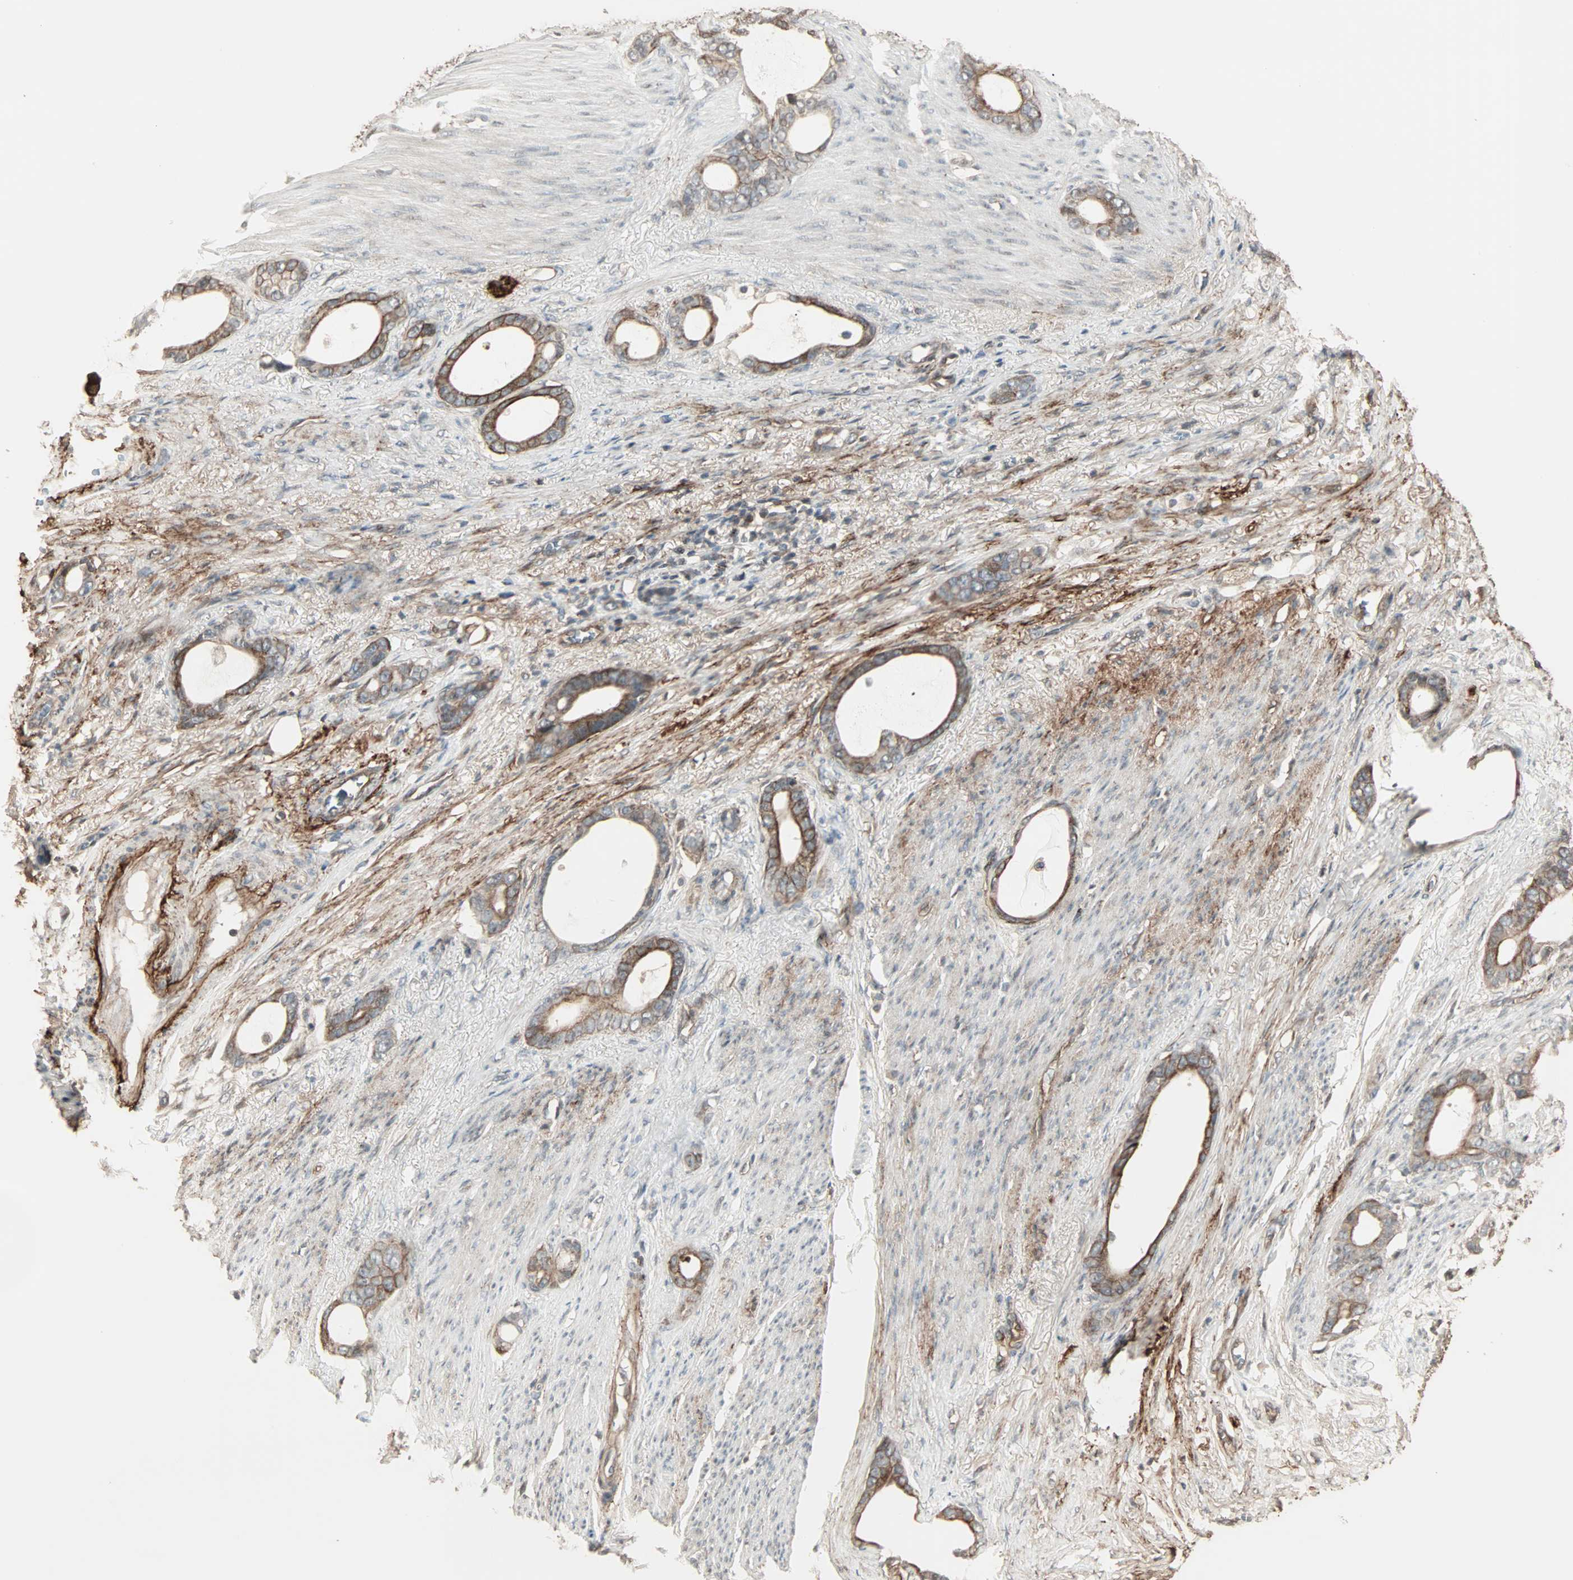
{"staining": {"intensity": "moderate", "quantity": "25%-75%", "location": "cytoplasmic/membranous"}, "tissue": "stomach cancer", "cell_type": "Tumor cells", "image_type": "cancer", "snomed": [{"axis": "morphology", "description": "Adenocarcinoma, NOS"}, {"axis": "topography", "description": "Stomach"}], "caption": "An image showing moderate cytoplasmic/membranous staining in approximately 25%-75% of tumor cells in stomach cancer (adenocarcinoma), as visualized by brown immunohistochemical staining.", "gene": "CALCRL", "patient": {"sex": "female", "age": 75}}